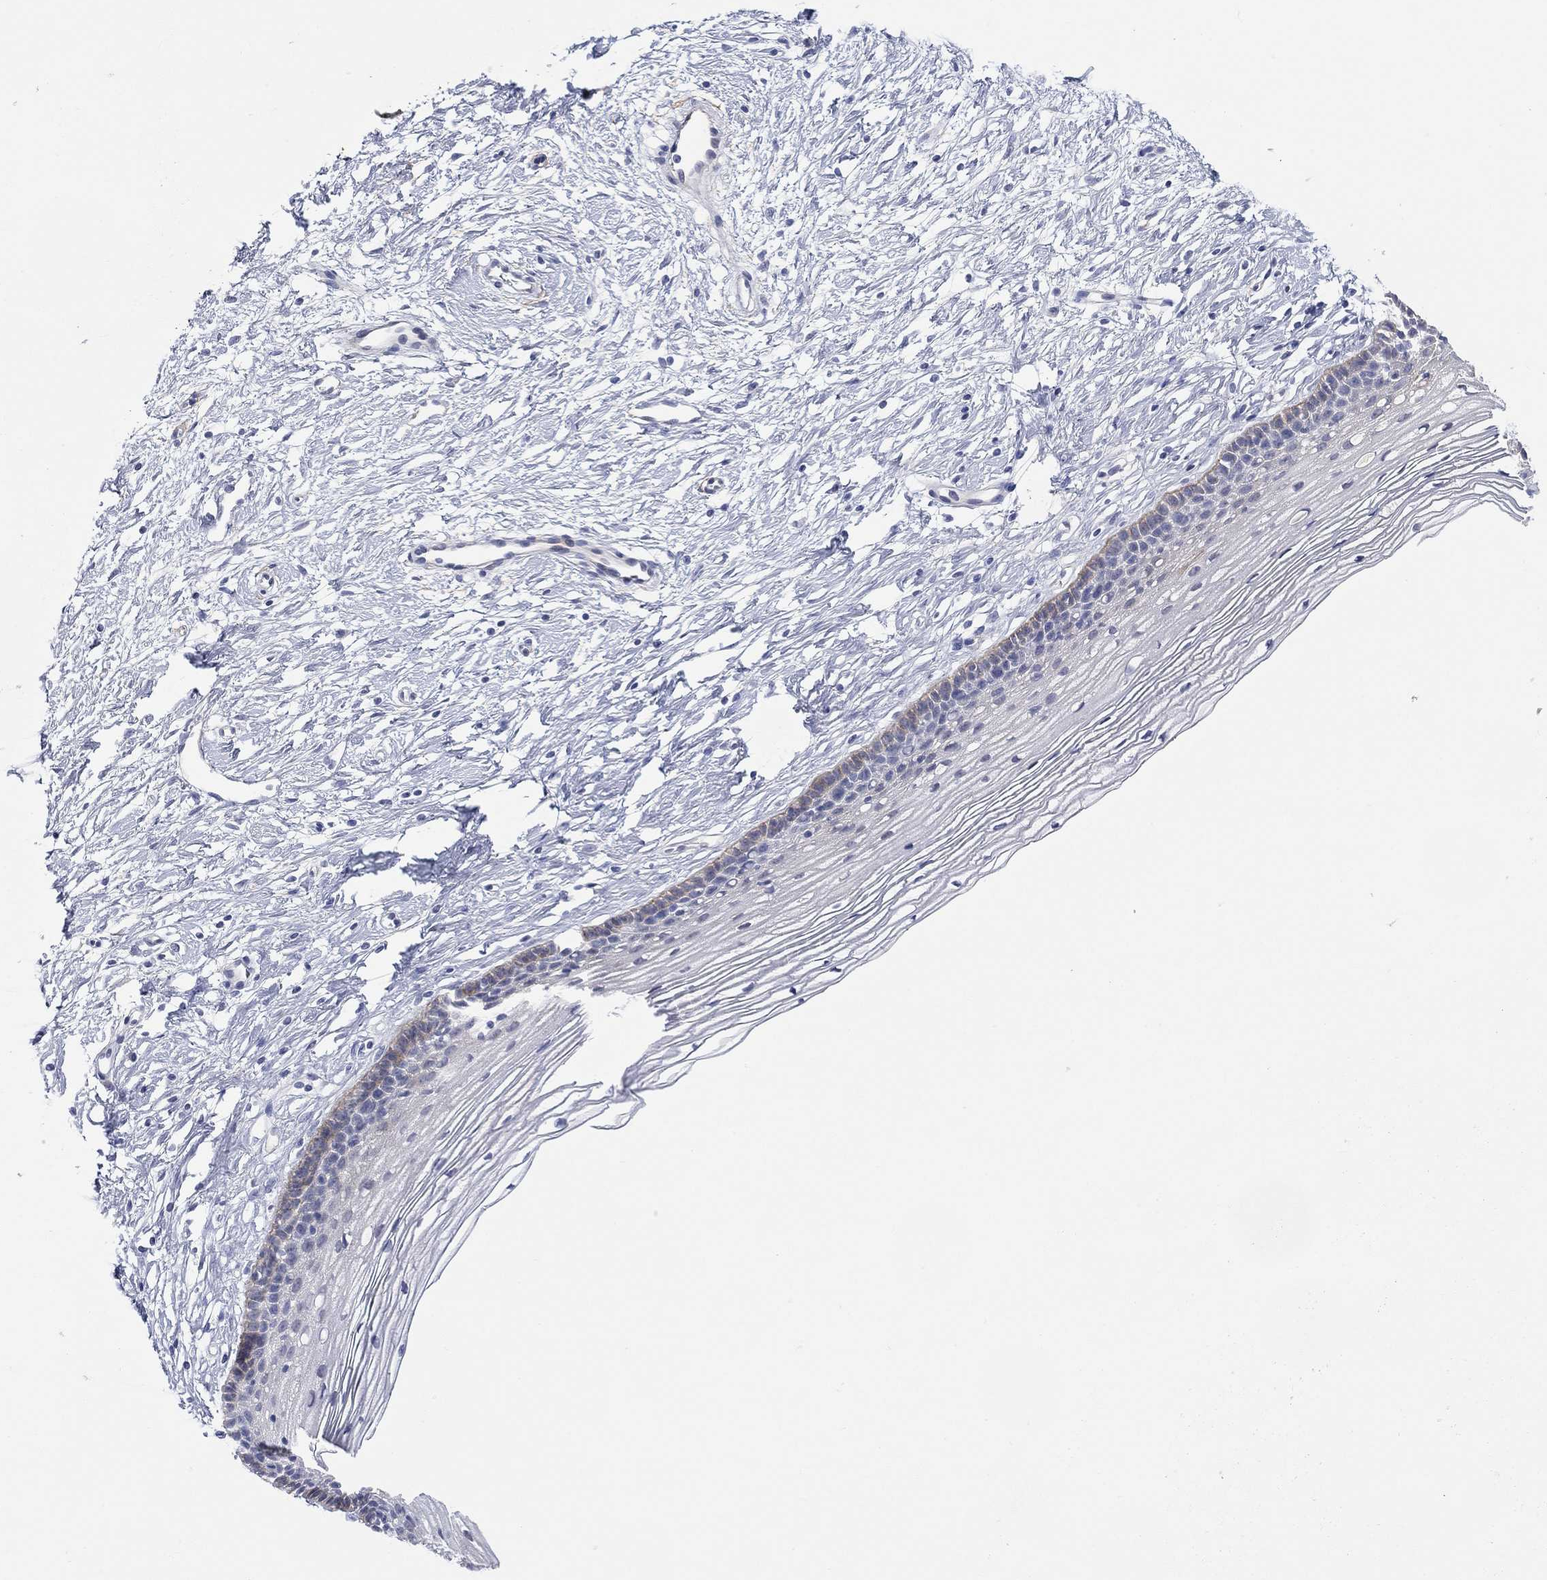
{"staining": {"intensity": "negative", "quantity": "none", "location": "none"}, "tissue": "cervix", "cell_type": "Glandular cells", "image_type": "normal", "snomed": [{"axis": "morphology", "description": "Normal tissue, NOS"}, {"axis": "topography", "description": "Cervix"}], "caption": "This is an immunohistochemistry (IHC) image of unremarkable human cervix. There is no staining in glandular cells.", "gene": "C5orf46", "patient": {"sex": "female", "age": 39}}